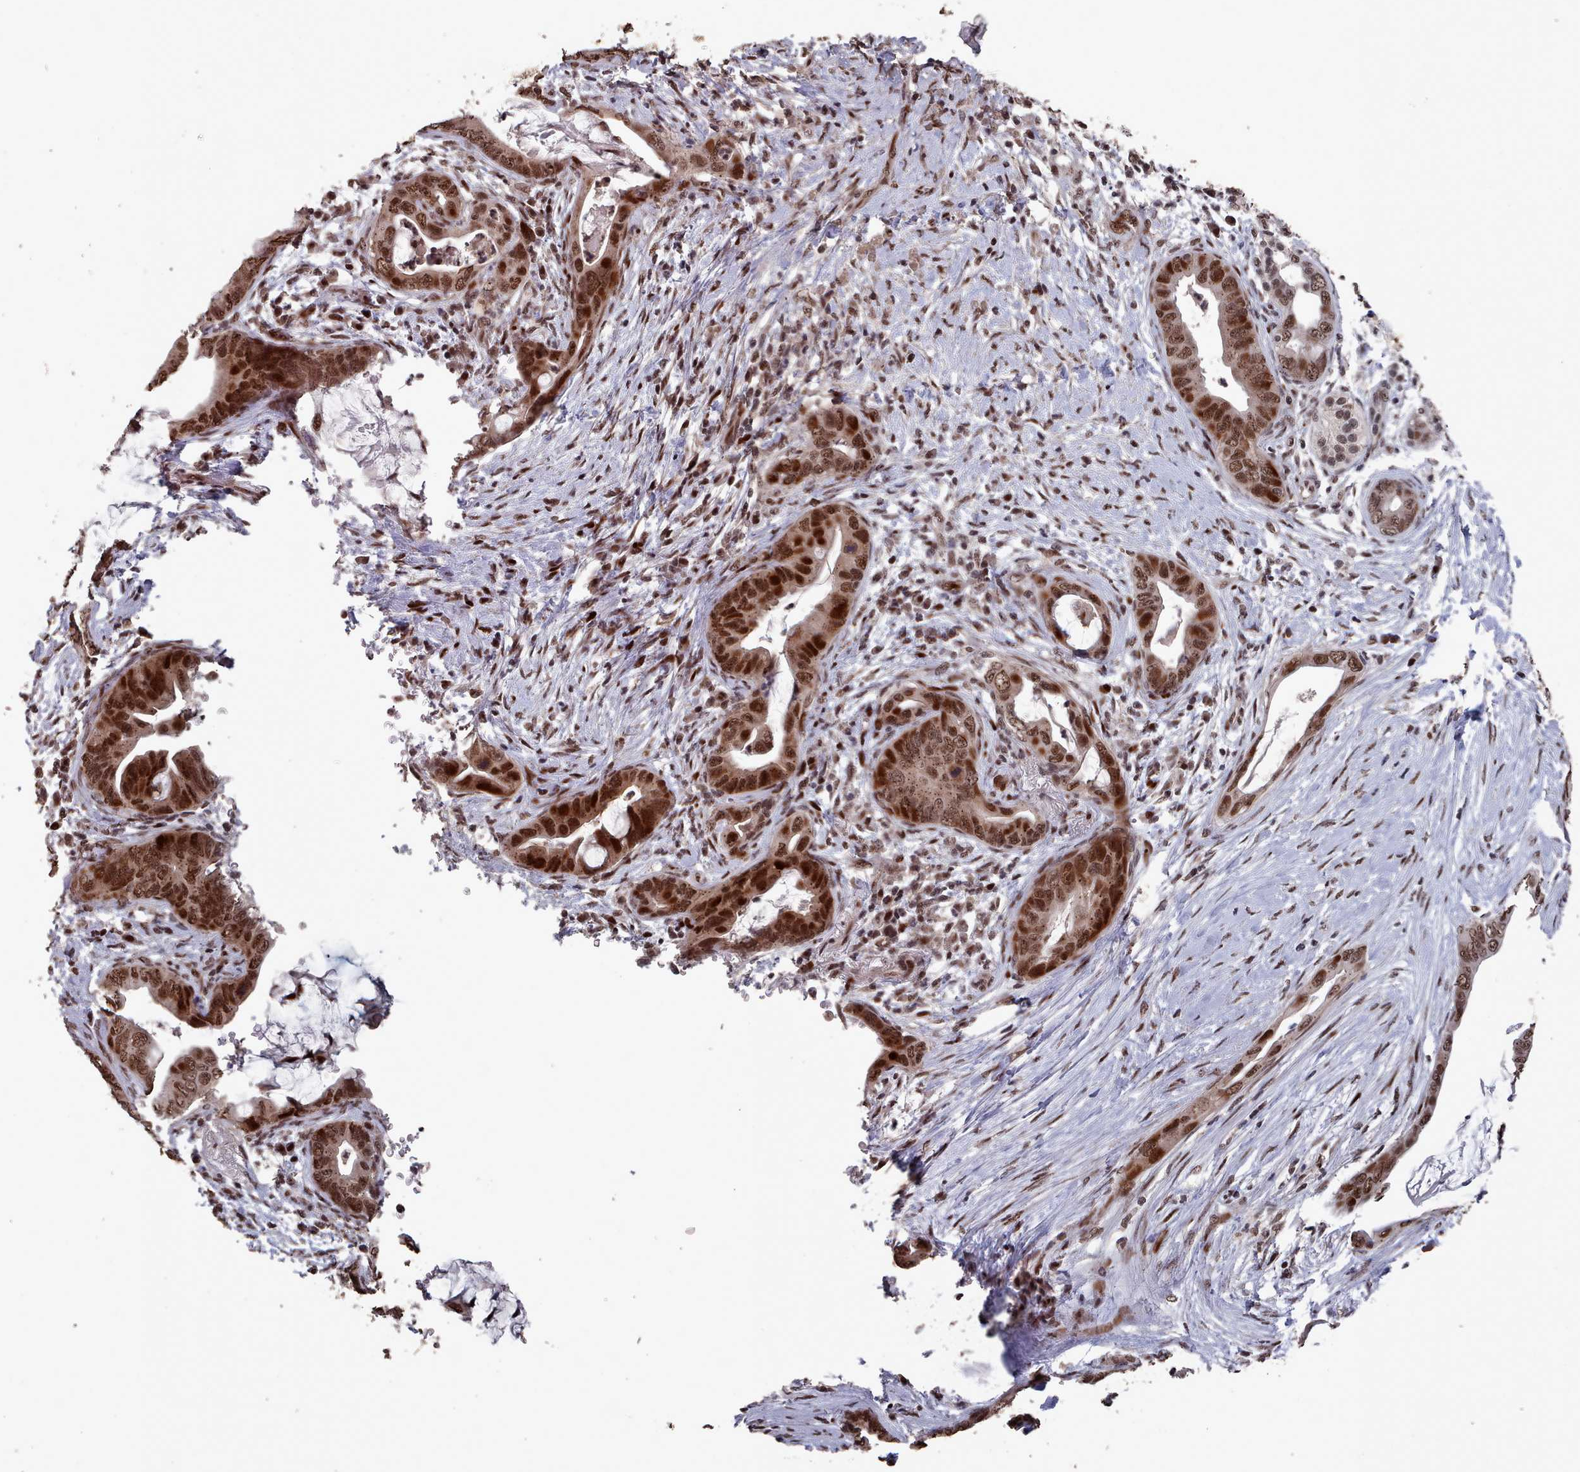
{"staining": {"intensity": "strong", "quantity": ">75%", "location": "nuclear"}, "tissue": "pancreatic cancer", "cell_type": "Tumor cells", "image_type": "cancer", "snomed": [{"axis": "morphology", "description": "Adenocarcinoma, NOS"}, {"axis": "topography", "description": "Pancreas"}], "caption": "There is high levels of strong nuclear staining in tumor cells of pancreatic cancer (adenocarcinoma), as demonstrated by immunohistochemical staining (brown color).", "gene": "PNRC2", "patient": {"sex": "male", "age": 75}}